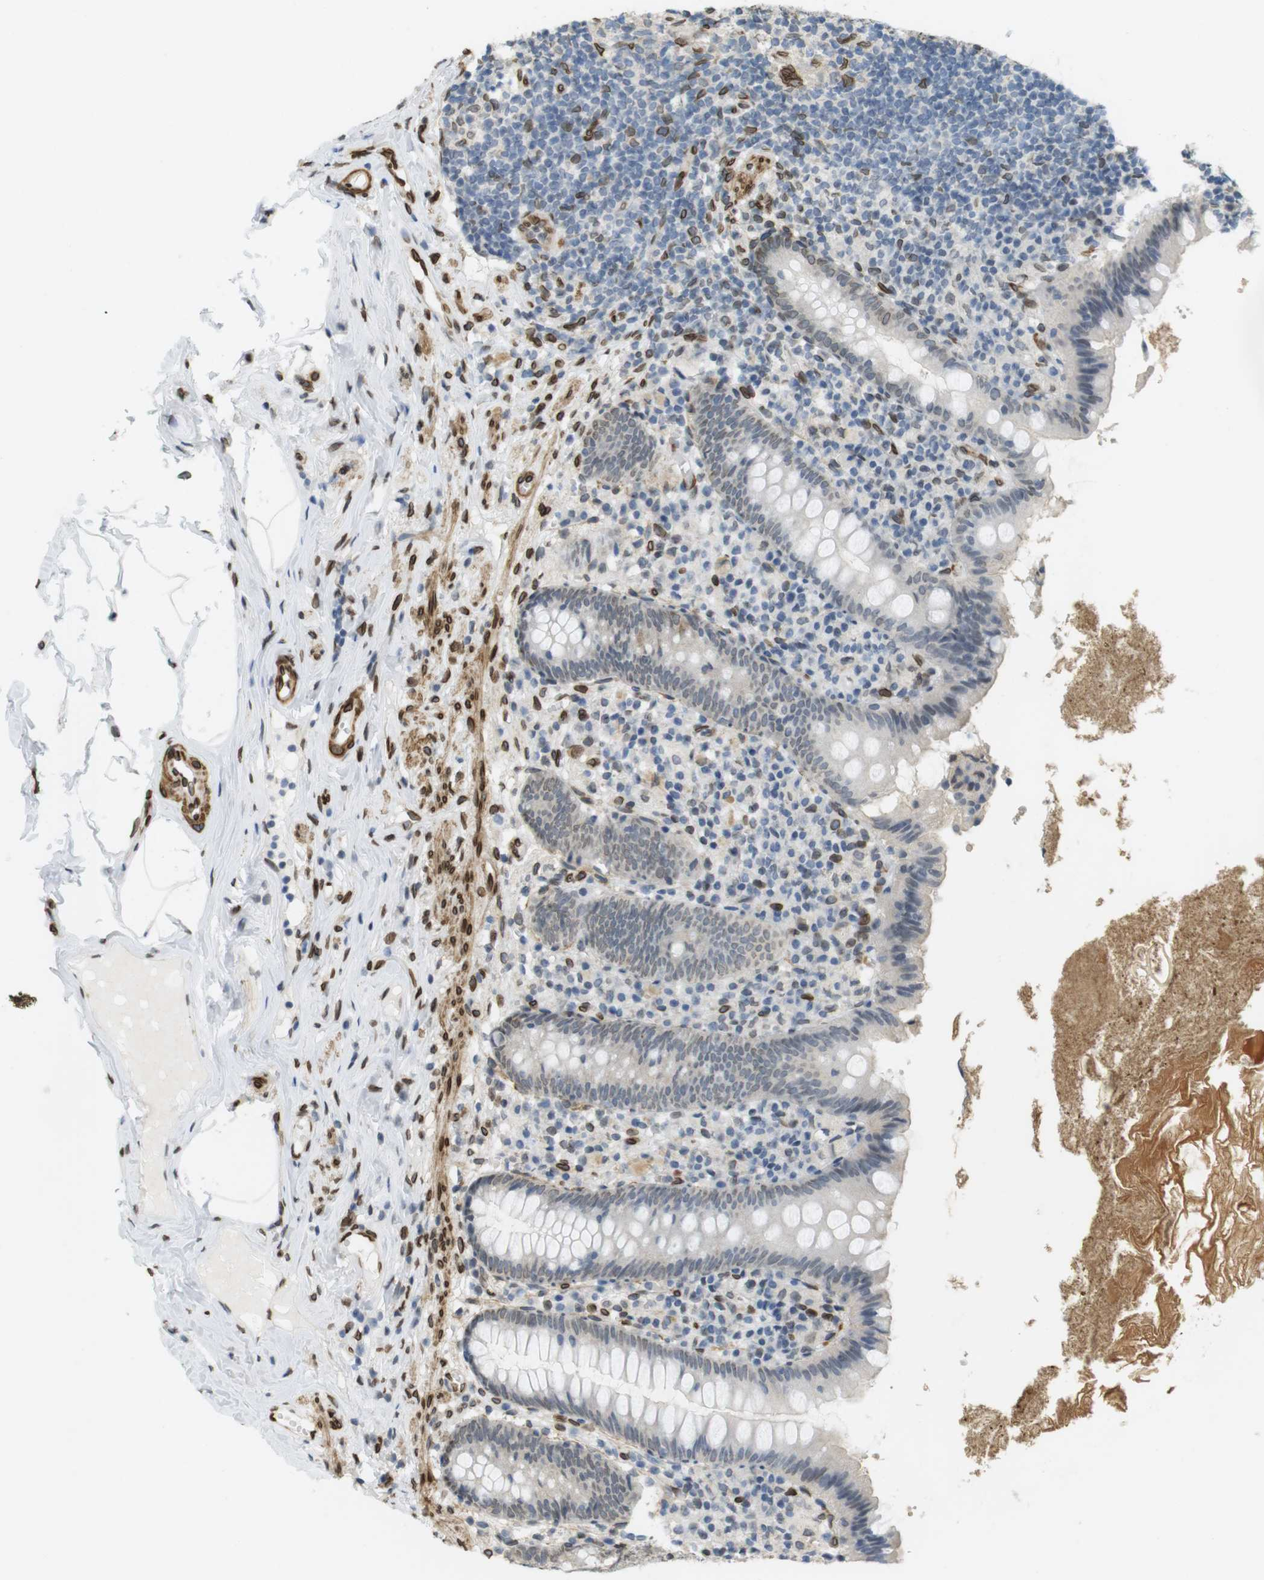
{"staining": {"intensity": "weak", "quantity": "25%-75%", "location": "nuclear"}, "tissue": "appendix", "cell_type": "Glandular cells", "image_type": "normal", "snomed": [{"axis": "morphology", "description": "Normal tissue, NOS"}, {"axis": "topography", "description": "Appendix"}], "caption": "Immunohistochemistry (IHC) (DAB) staining of normal appendix shows weak nuclear protein expression in about 25%-75% of glandular cells. The protein of interest is stained brown, and the nuclei are stained in blue (DAB IHC with brightfield microscopy, high magnification).", "gene": "ARL6IP6", "patient": {"sex": "male", "age": 52}}